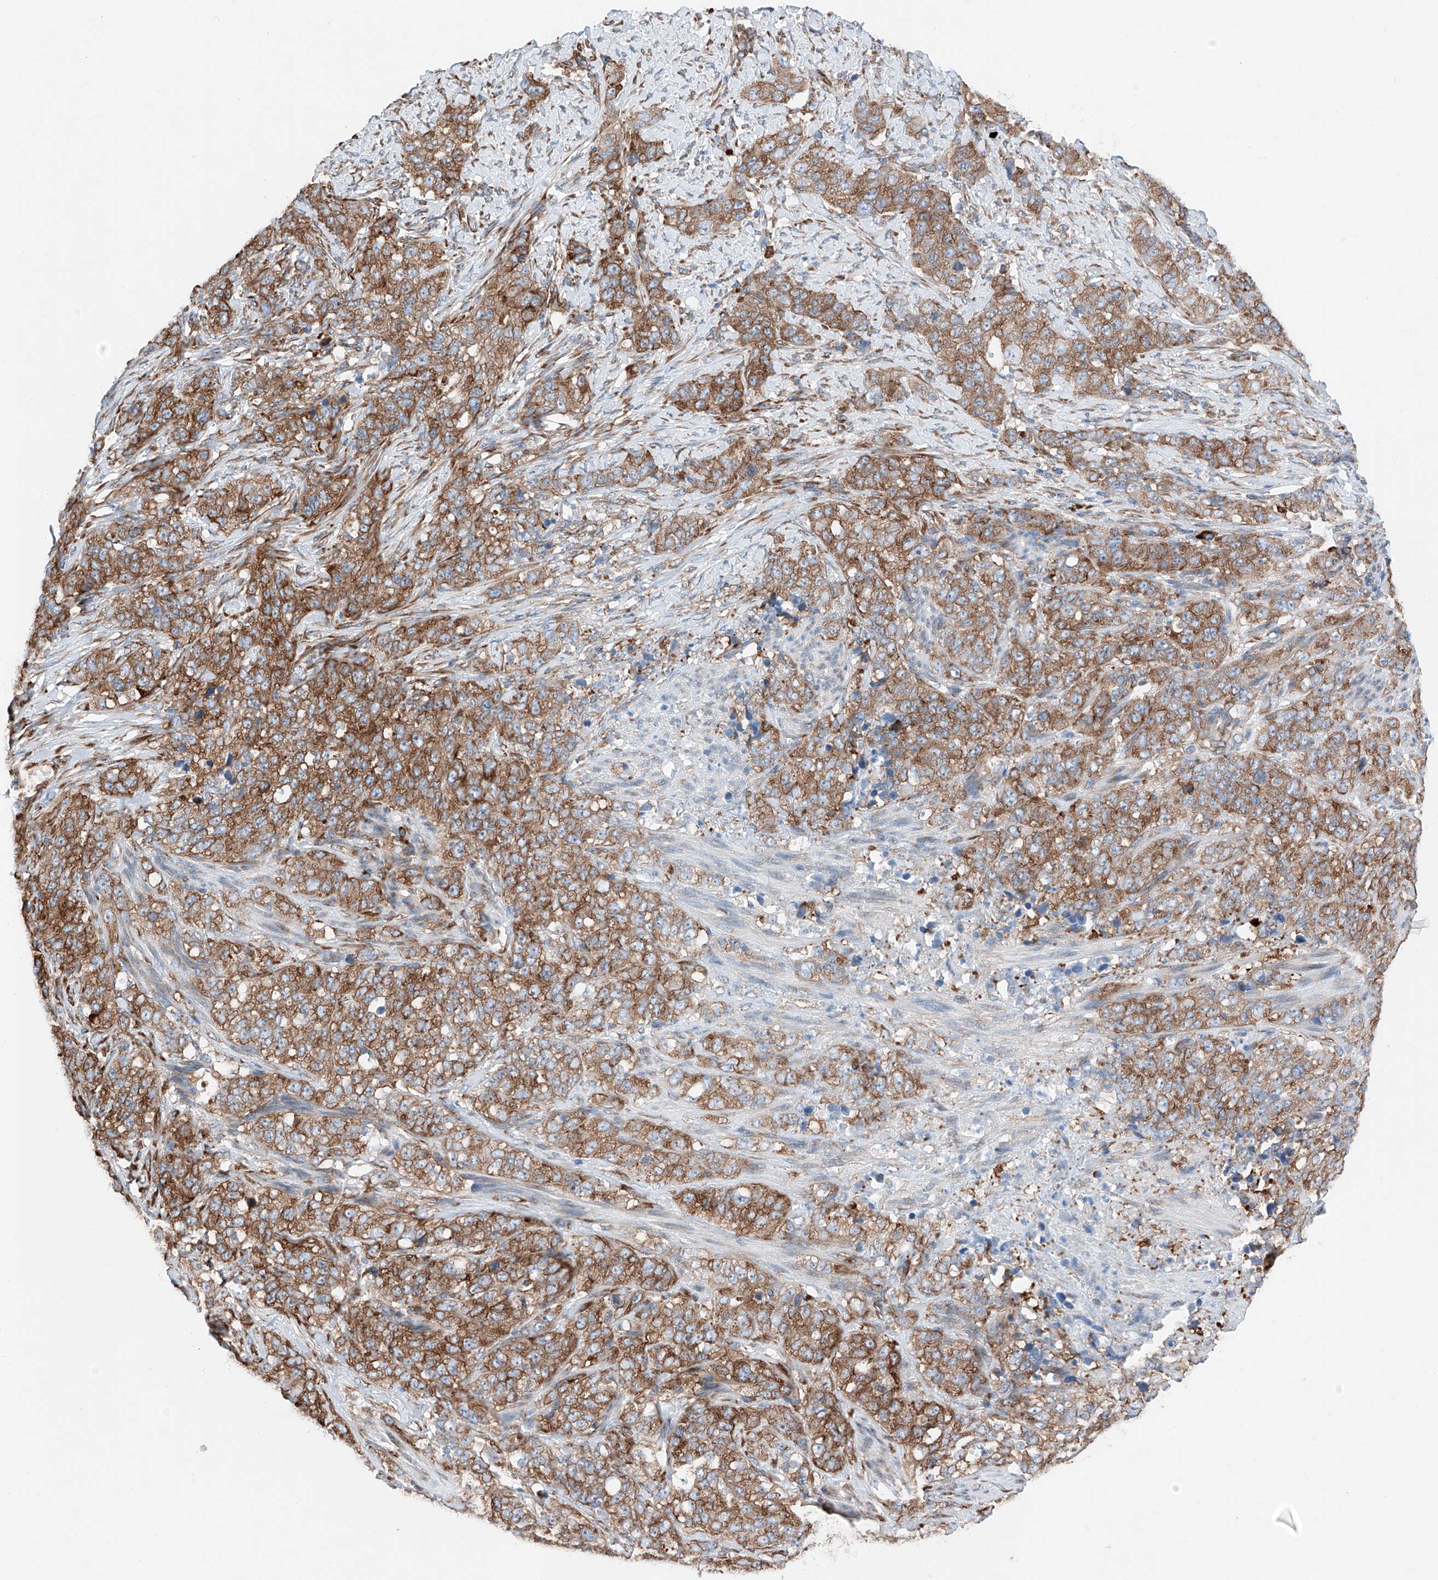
{"staining": {"intensity": "moderate", "quantity": ">75%", "location": "cytoplasmic/membranous"}, "tissue": "stomach cancer", "cell_type": "Tumor cells", "image_type": "cancer", "snomed": [{"axis": "morphology", "description": "Adenocarcinoma, NOS"}, {"axis": "topography", "description": "Stomach"}], "caption": "Immunohistochemistry (IHC) staining of stomach cancer (adenocarcinoma), which demonstrates medium levels of moderate cytoplasmic/membranous positivity in about >75% of tumor cells indicating moderate cytoplasmic/membranous protein staining. The staining was performed using DAB (brown) for protein detection and nuclei were counterstained in hematoxylin (blue).", "gene": "CRELD1", "patient": {"sex": "male", "age": 48}}